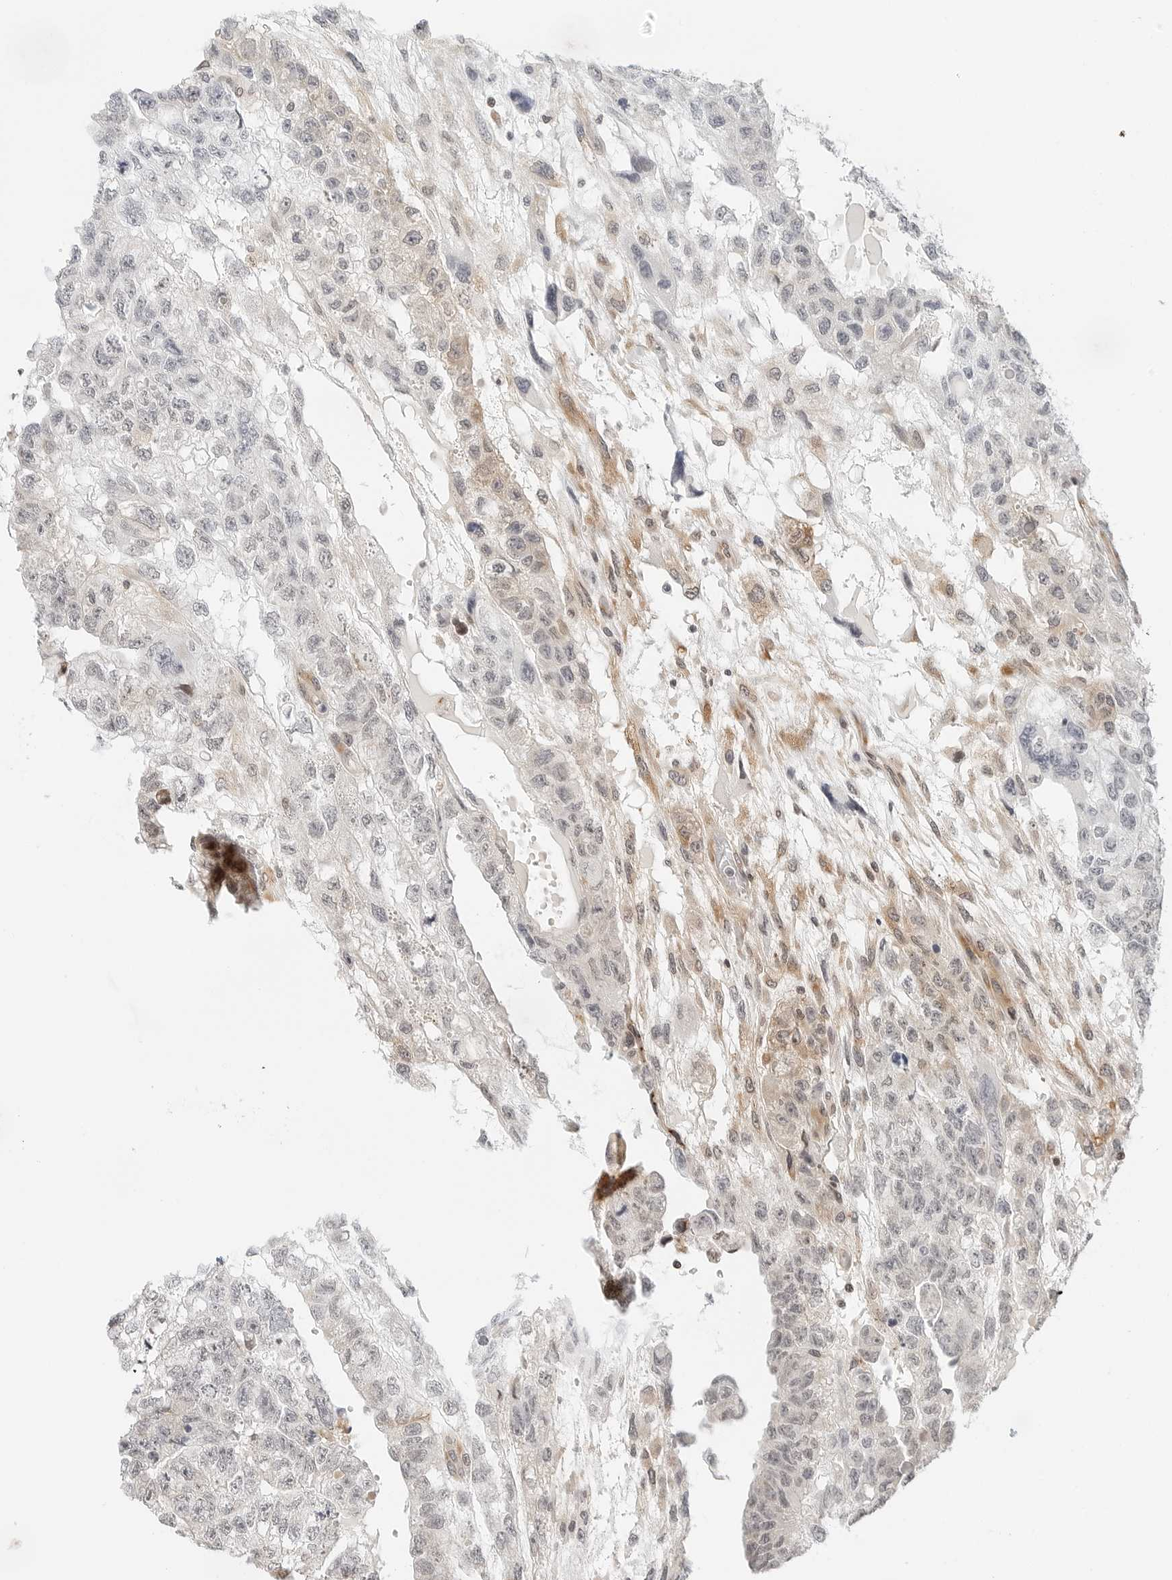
{"staining": {"intensity": "negative", "quantity": "none", "location": "none"}, "tissue": "testis cancer", "cell_type": "Tumor cells", "image_type": "cancer", "snomed": [{"axis": "morphology", "description": "Carcinoma, Embryonal, NOS"}, {"axis": "topography", "description": "Testis"}], "caption": "High magnification brightfield microscopy of embryonal carcinoma (testis) stained with DAB (3,3'-diaminobenzidine) (brown) and counterstained with hematoxylin (blue): tumor cells show no significant positivity. (Brightfield microscopy of DAB immunohistochemistry (IHC) at high magnification).", "gene": "PARP10", "patient": {"sex": "male", "age": 36}}